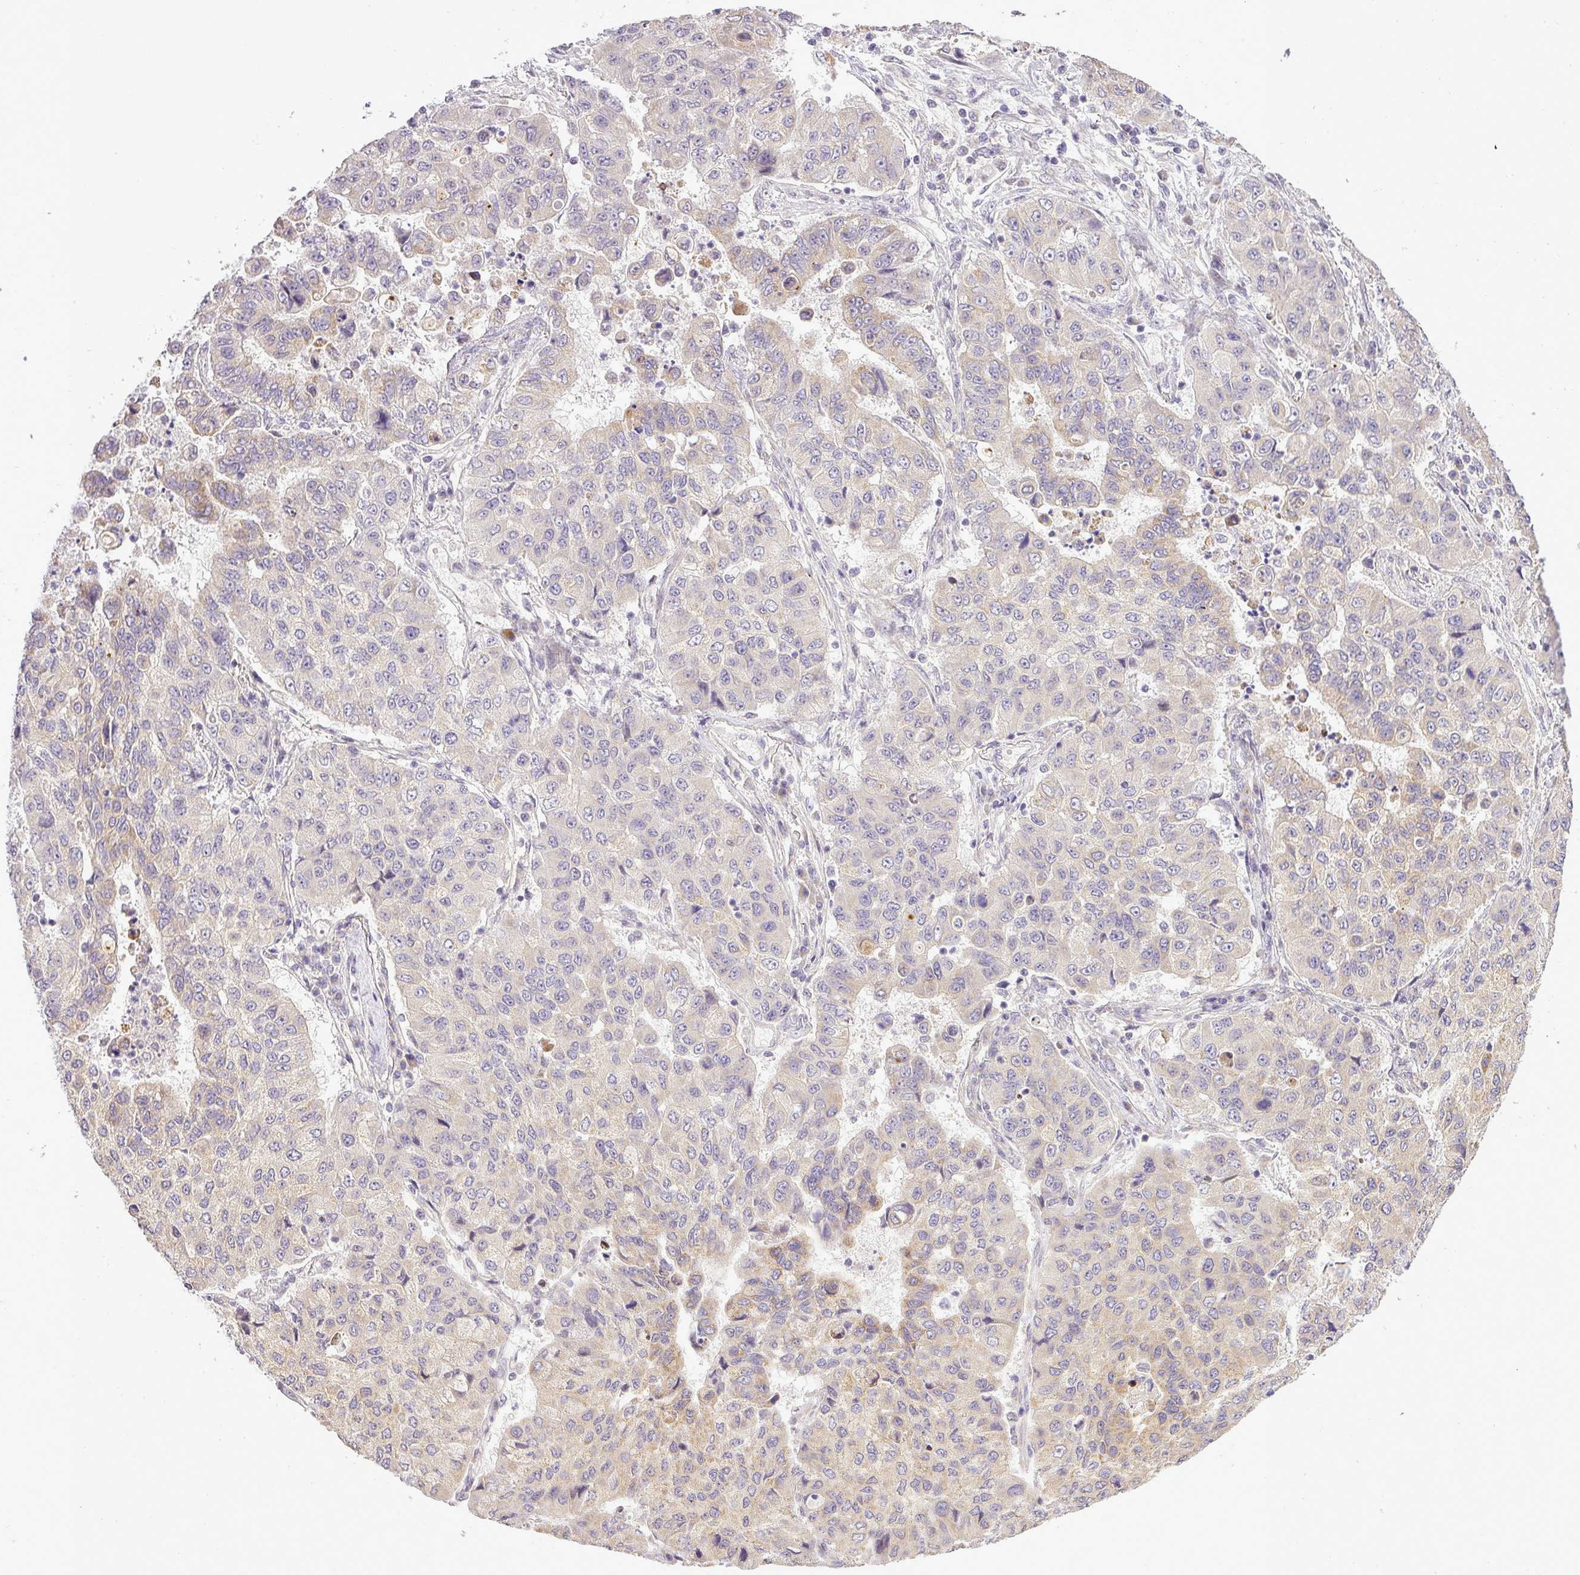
{"staining": {"intensity": "weak", "quantity": "<25%", "location": "cytoplasmic/membranous"}, "tissue": "lung cancer", "cell_type": "Tumor cells", "image_type": "cancer", "snomed": [{"axis": "morphology", "description": "Squamous cell carcinoma, NOS"}, {"axis": "topography", "description": "Lung"}], "caption": "Tumor cells show no significant protein expression in lung squamous cell carcinoma. Nuclei are stained in blue.", "gene": "ZDHHC1", "patient": {"sex": "male", "age": 74}}